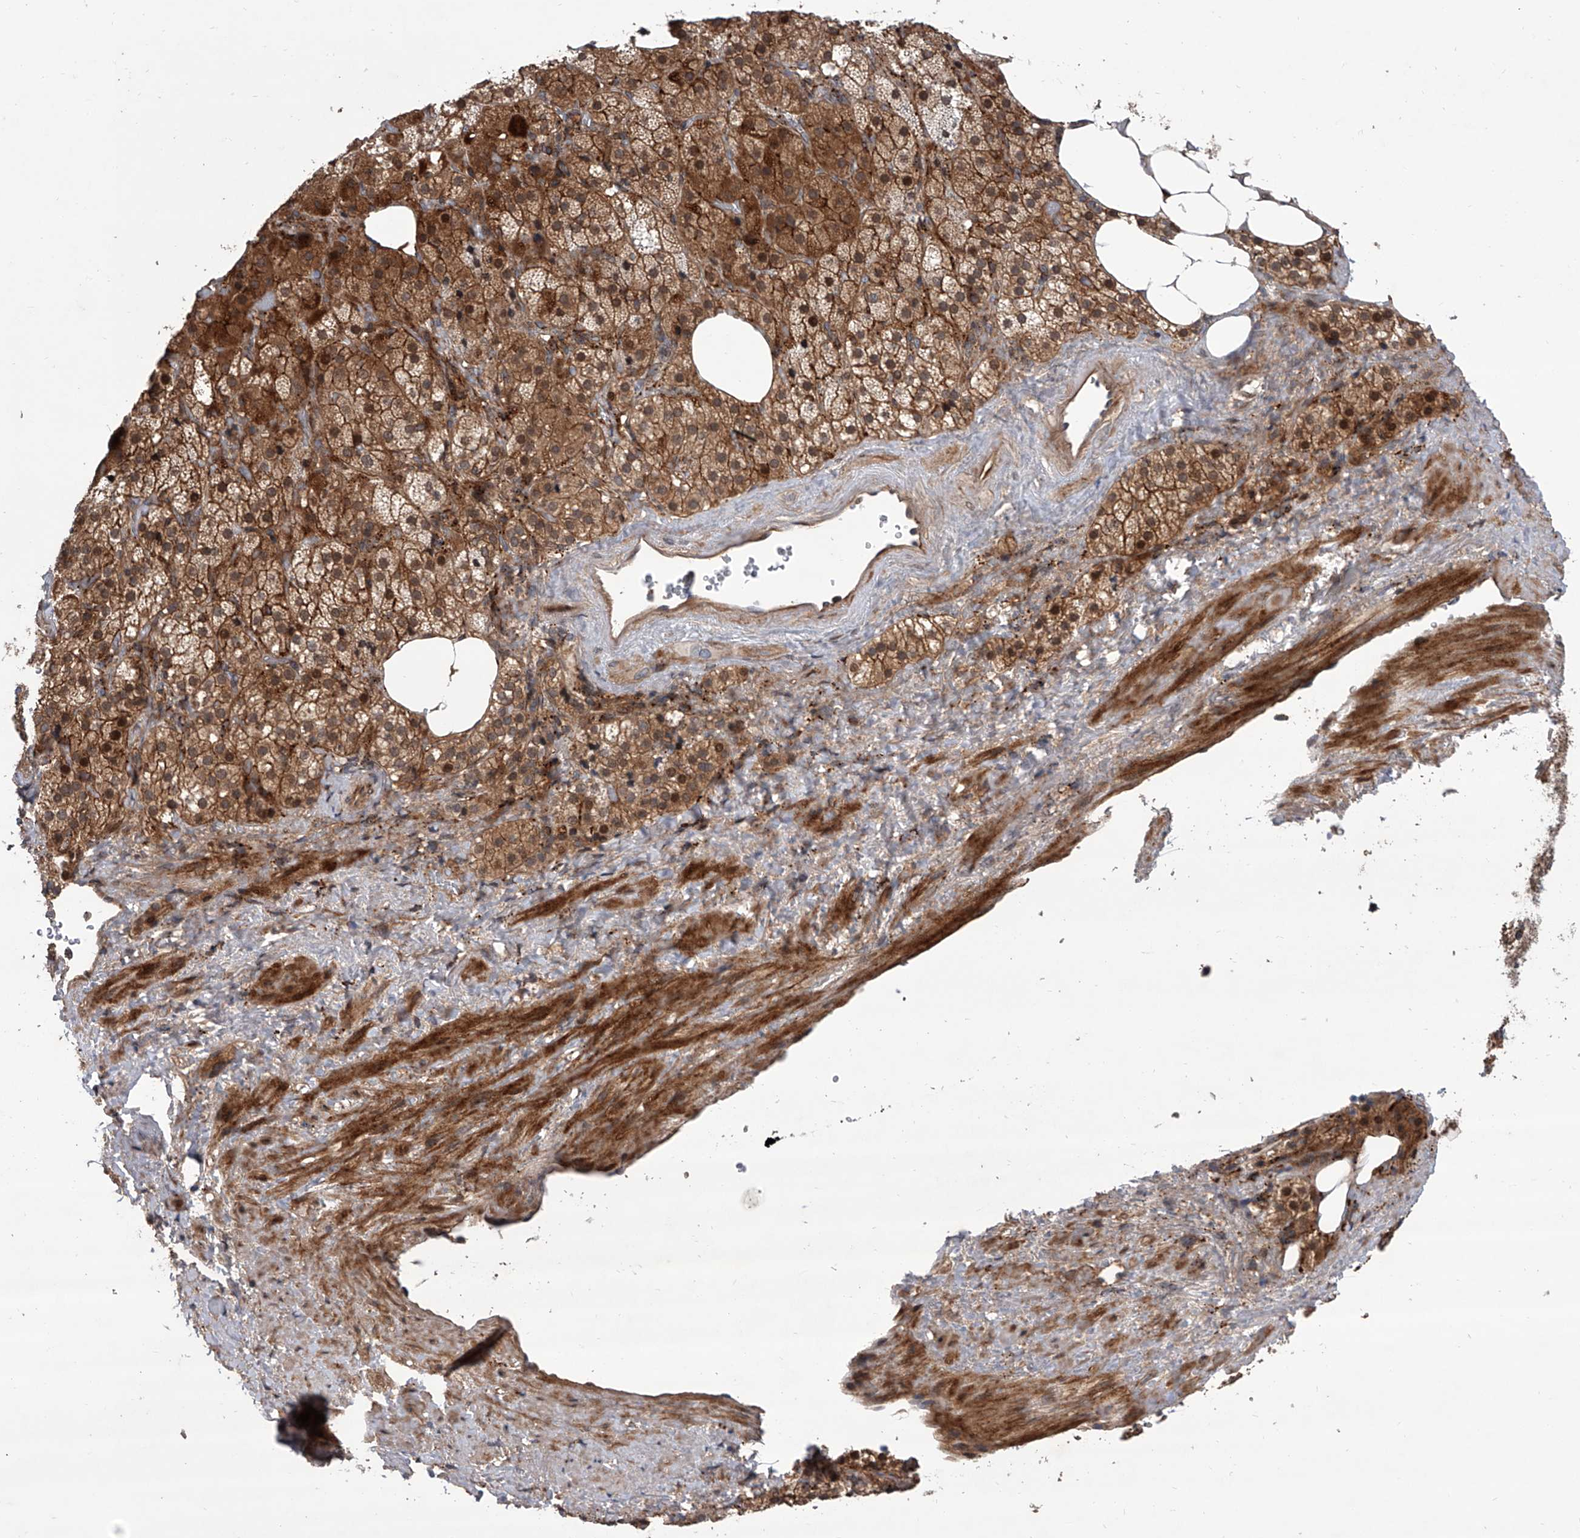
{"staining": {"intensity": "moderate", "quantity": ">75%", "location": "cytoplasmic/membranous,nuclear"}, "tissue": "adrenal gland", "cell_type": "Glandular cells", "image_type": "normal", "snomed": [{"axis": "morphology", "description": "Normal tissue, NOS"}, {"axis": "topography", "description": "Adrenal gland"}], "caption": "Immunohistochemical staining of unremarkable adrenal gland exhibits moderate cytoplasmic/membranous,nuclear protein staining in approximately >75% of glandular cells.", "gene": "USP47", "patient": {"sex": "female", "age": 59}}